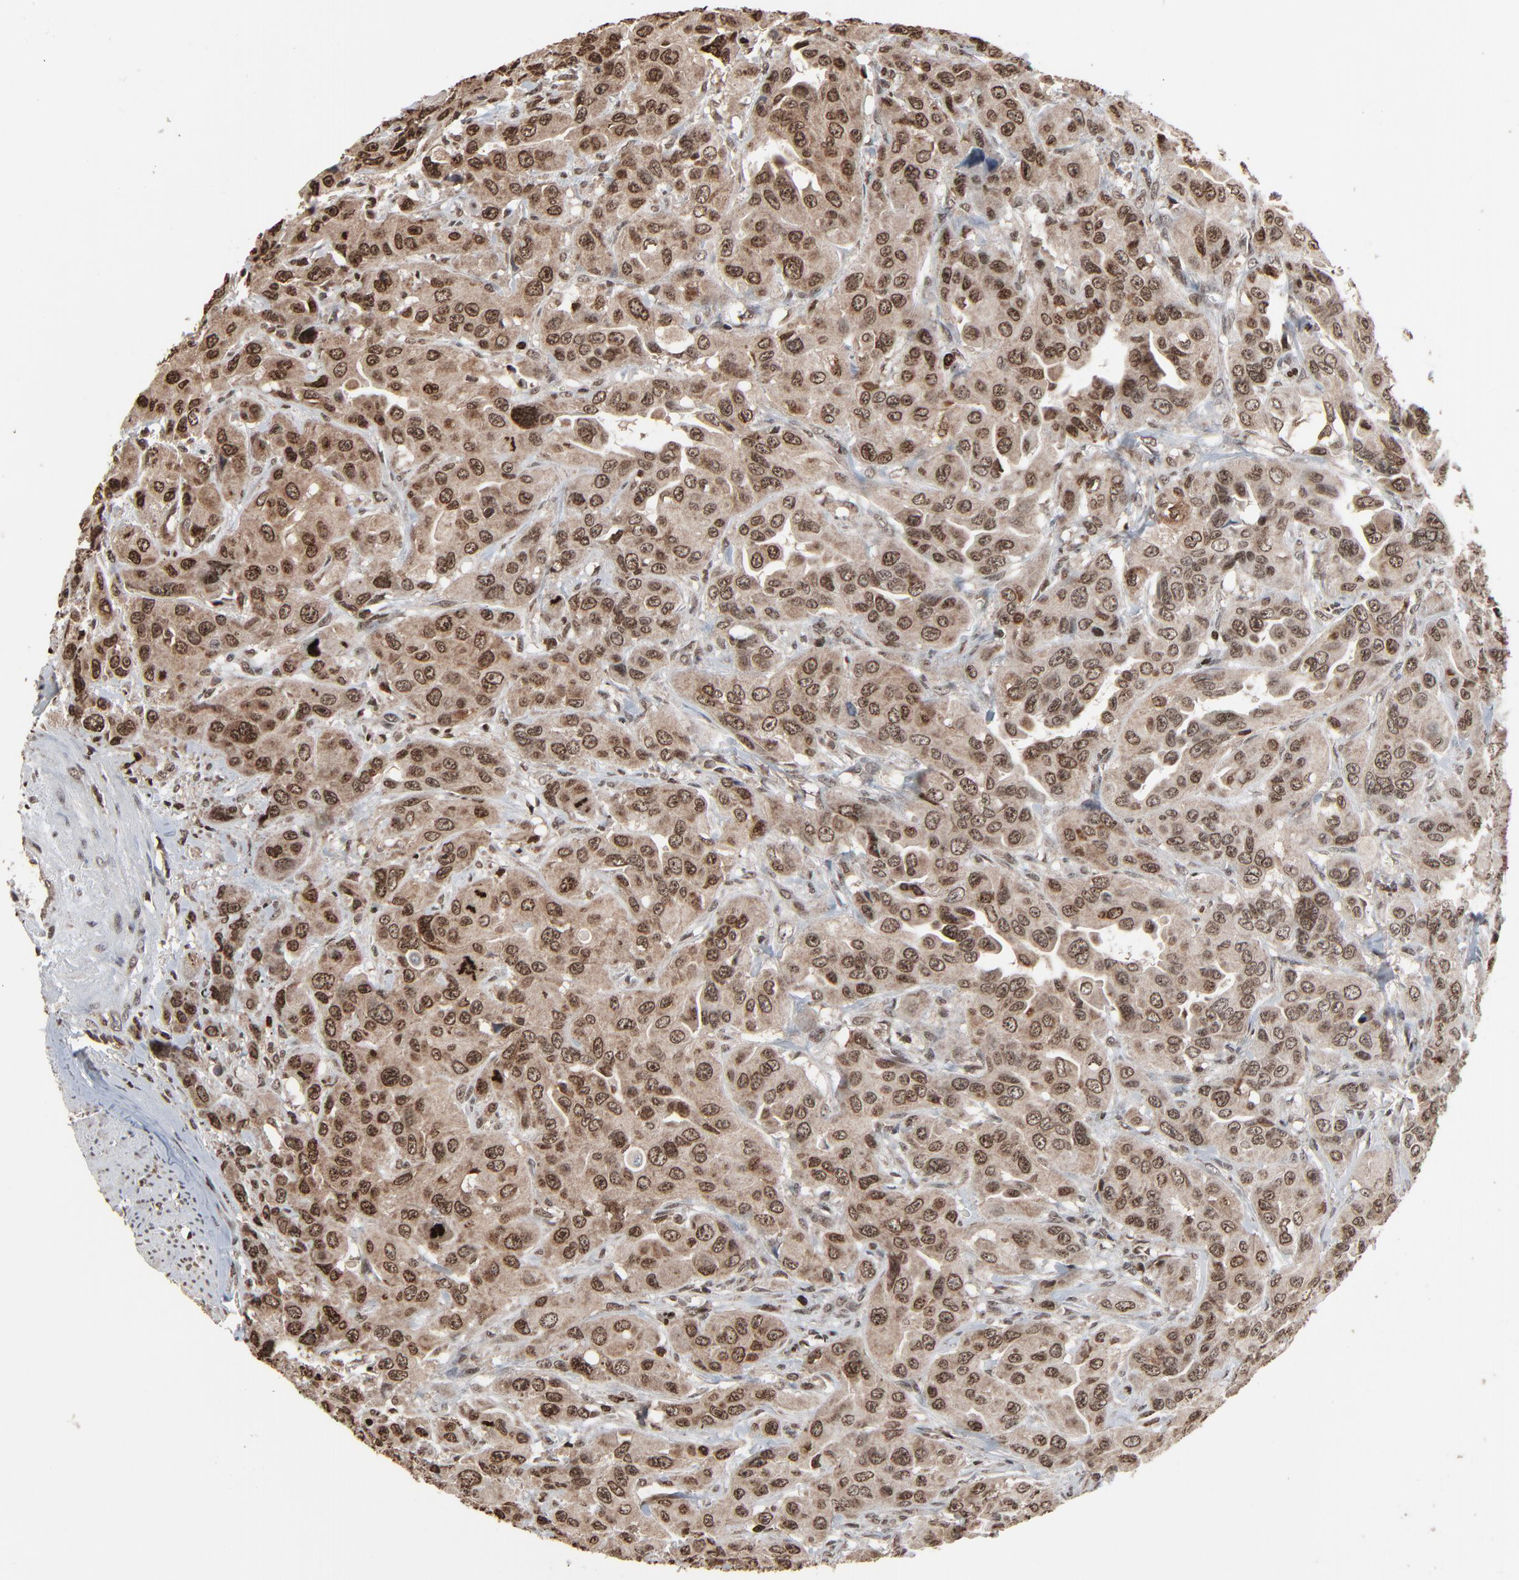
{"staining": {"intensity": "moderate", "quantity": ">75%", "location": "cytoplasmic/membranous,nuclear"}, "tissue": "urothelial cancer", "cell_type": "Tumor cells", "image_type": "cancer", "snomed": [{"axis": "morphology", "description": "Urothelial carcinoma, High grade"}, {"axis": "topography", "description": "Urinary bladder"}], "caption": "Urothelial cancer stained for a protein (brown) exhibits moderate cytoplasmic/membranous and nuclear positive positivity in about >75% of tumor cells.", "gene": "RPS6KA3", "patient": {"sex": "male", "age": 73}}